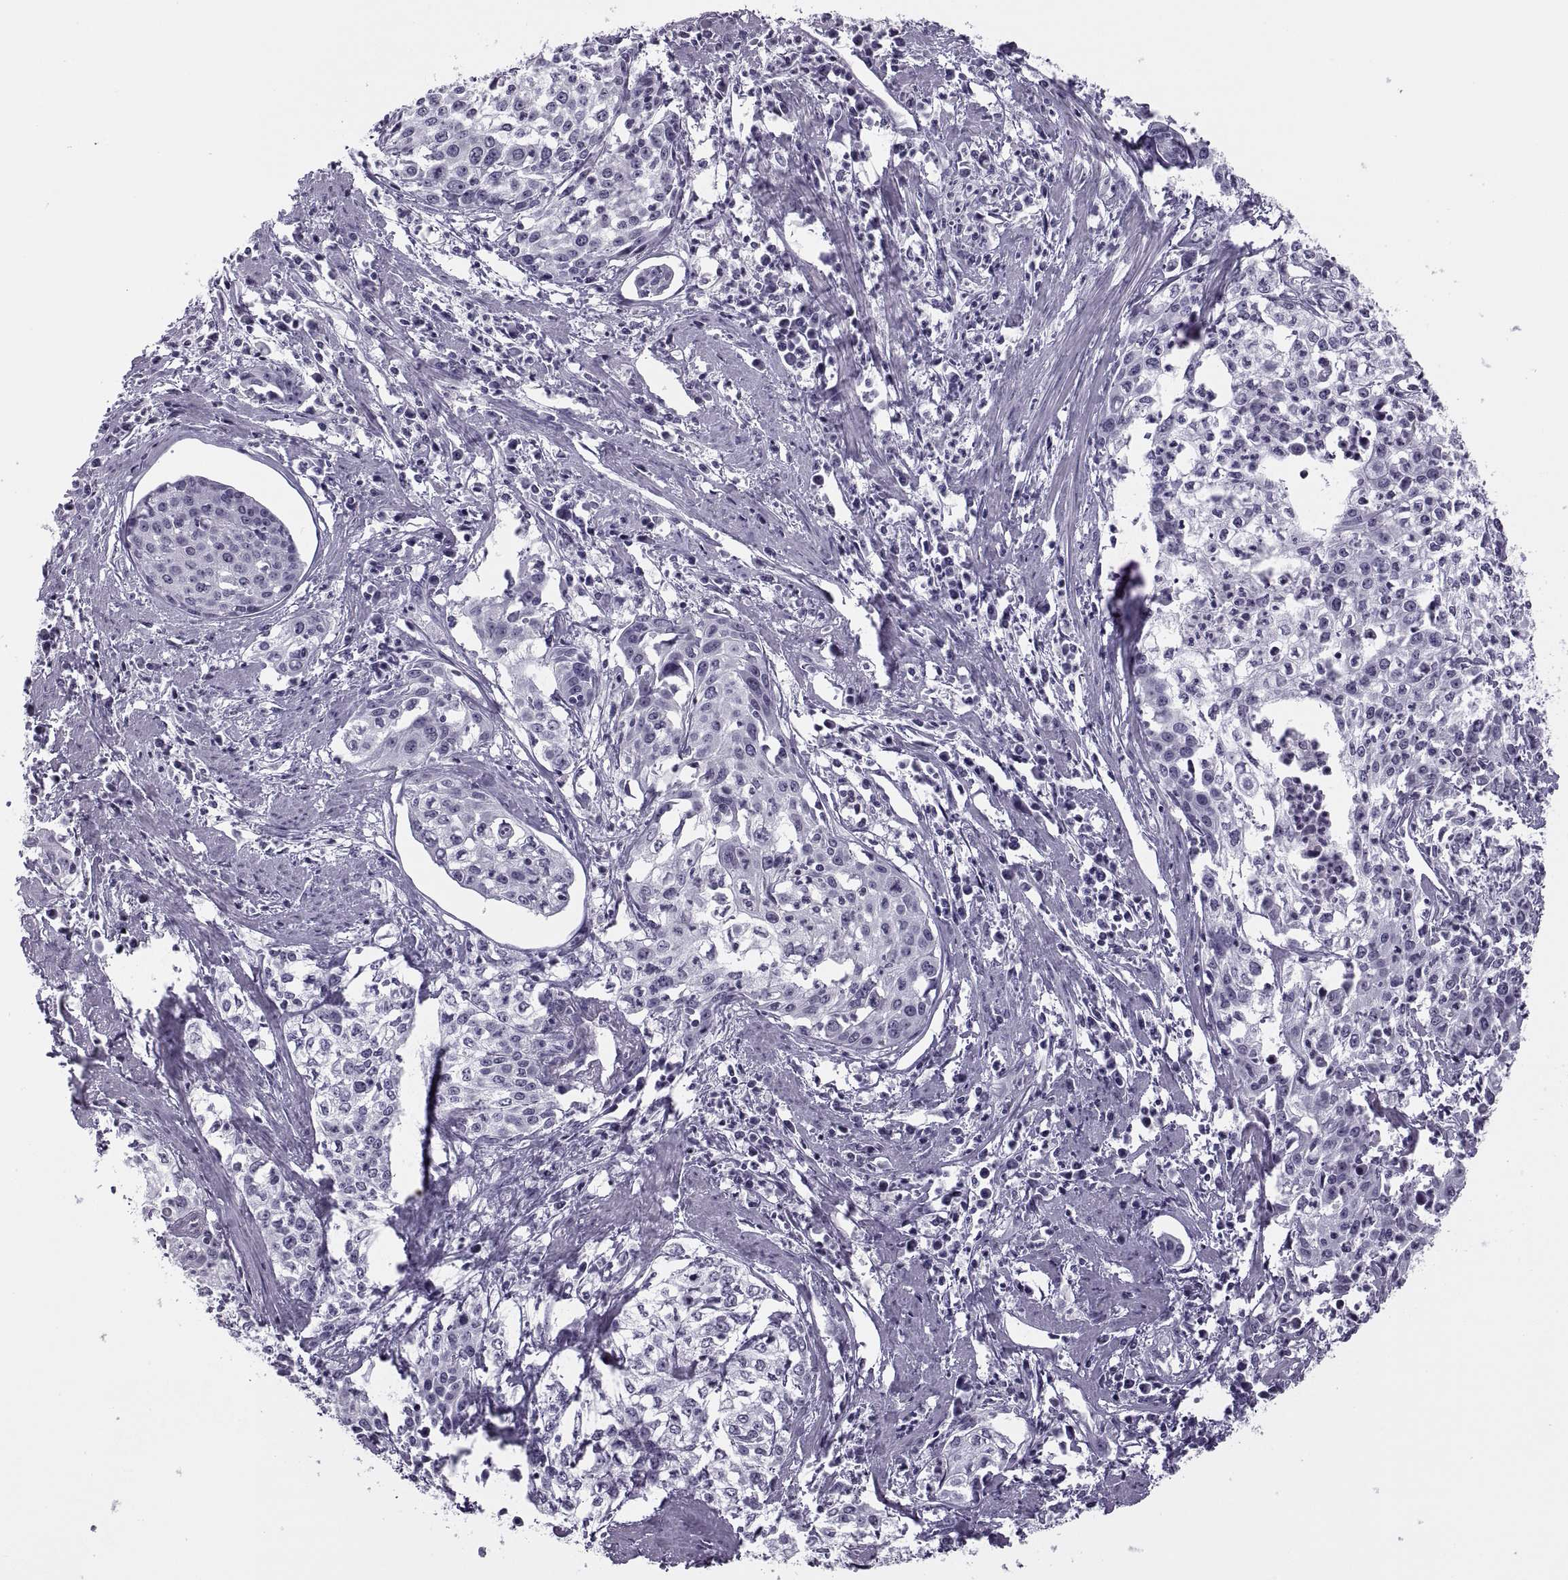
{"staining": {"intensity": "negative", "quantity": "none", "location": "none"}, "tissue": "cervical cancer", "cell_type": "Tumor cells", "image_type": "cancer", "snomed": [{"axis": "morphology", "description": "Squamous cell carcinoma, NOS"}, {"axis": "topography", "description": "Cervix"}], "caption": "Tumor cells are negative for brown protein staining in cervical squamous cell carcinoma. Brightfield microscopy of immunohistochemistry stained with DAB (3,3'-diaminobenzidine) (brown) and hematoxylin (blue), captured at high magnification.", "gene": "TBC1D3G", "patient": {"sex": "female", "age": 39}}